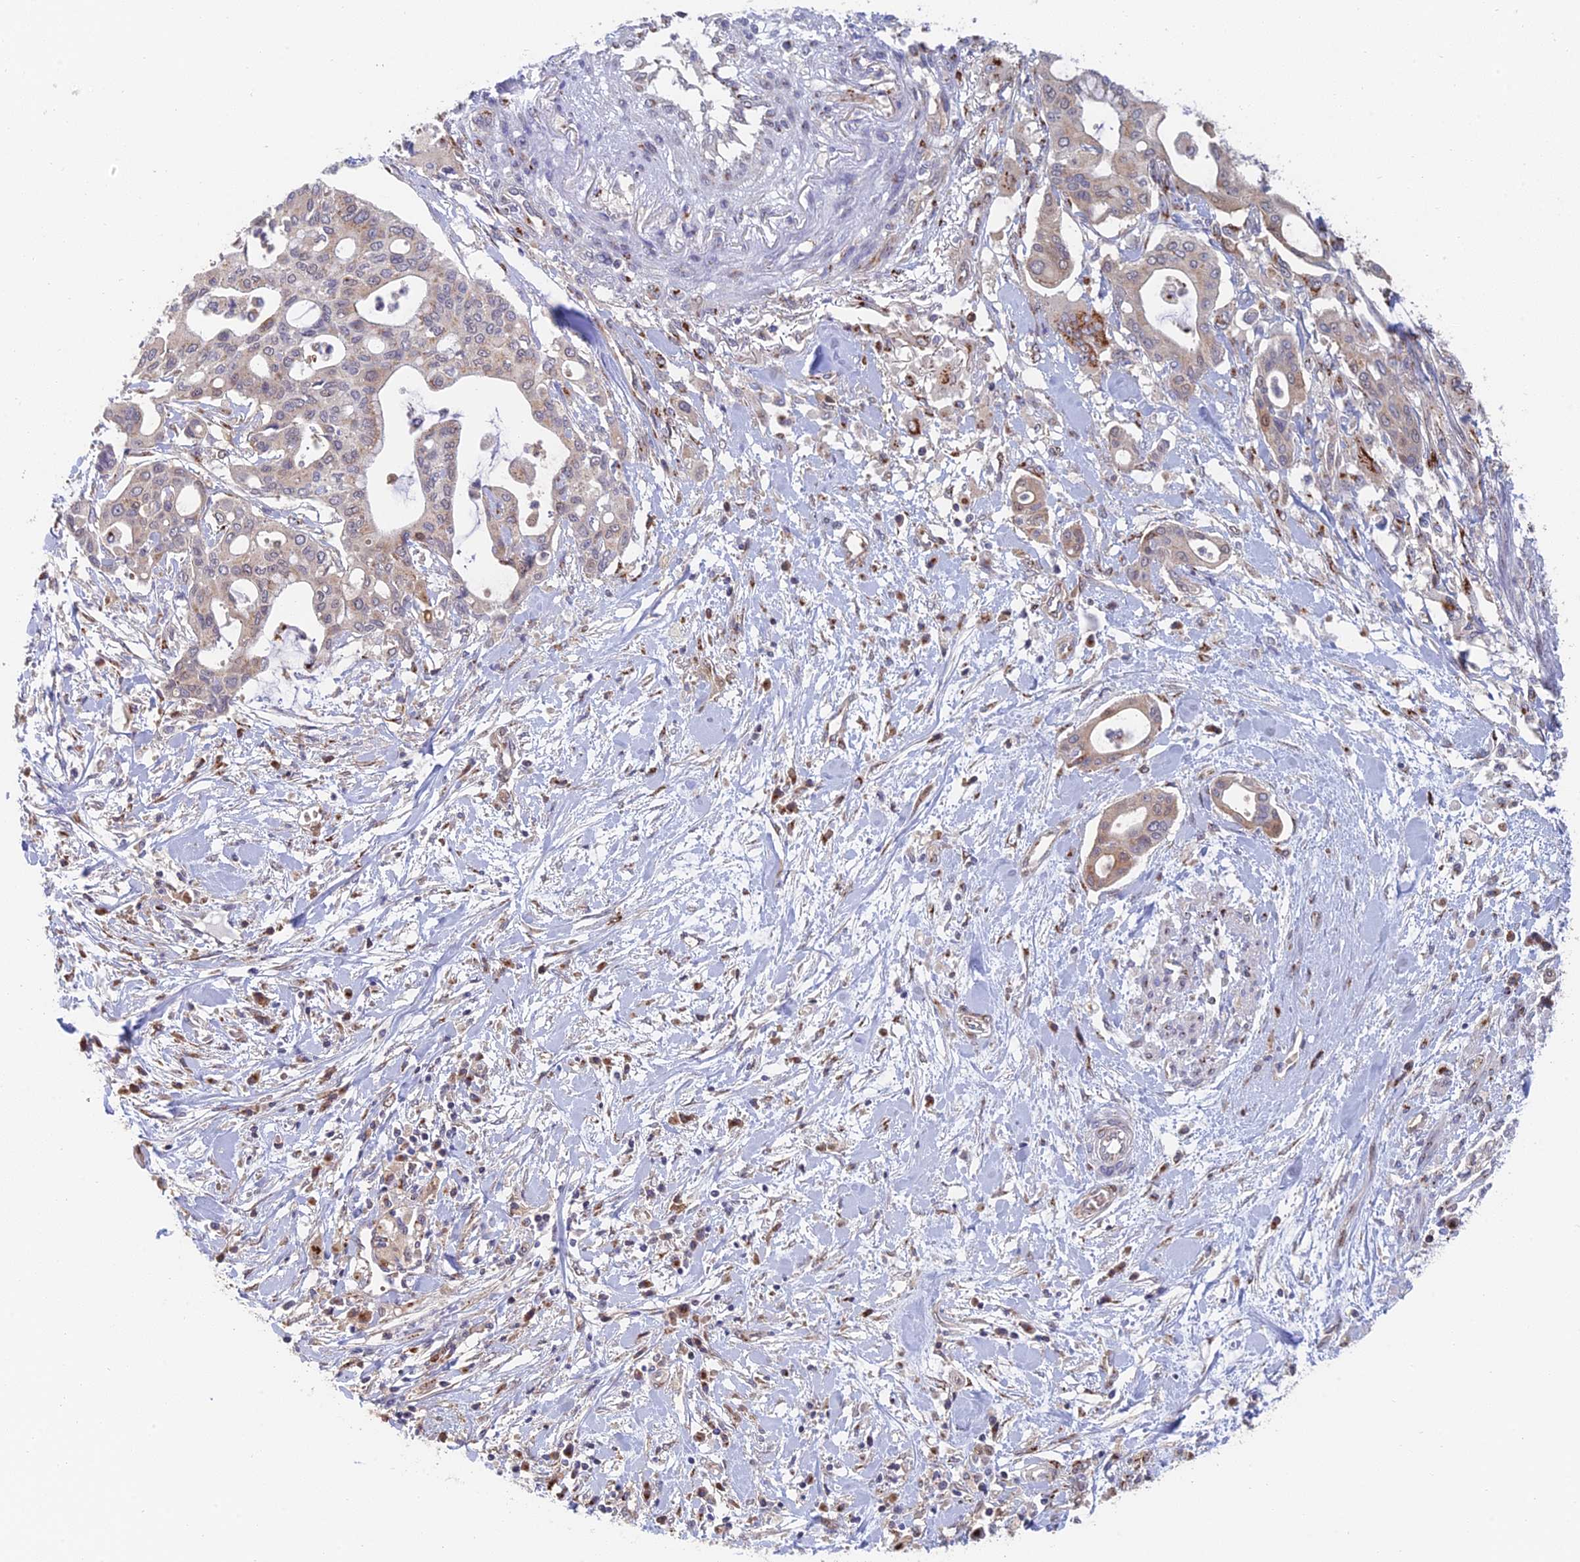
{"staining": {"intensity": "moderate", "quantity": "25%-75%", "location": "cytoplasmic/membranous"}, "tissue": "pancreatic cancer", "cell_type": "Tumor cells", "image_type": "cancer", "snomed": [{"axis": "morphology", "description": "Adenocarcinoma, NOS"}, {"axis": "topography", "description": "Pancreas"}], "caption": "The micrograph exhibits staining of pancreatic cancer (adenocarcinoma), revealing moderate cytoplasmic/membranous protein staining (brown color) within tumor cells. Using DAB (3,3'-diaminobenzidine) (brown) and hematoxylin (blue) stains, captured at high magnification using brightfield microscopy.", "gene": "HS2ST1", "patient": {"sex": "male", "age": 46}}